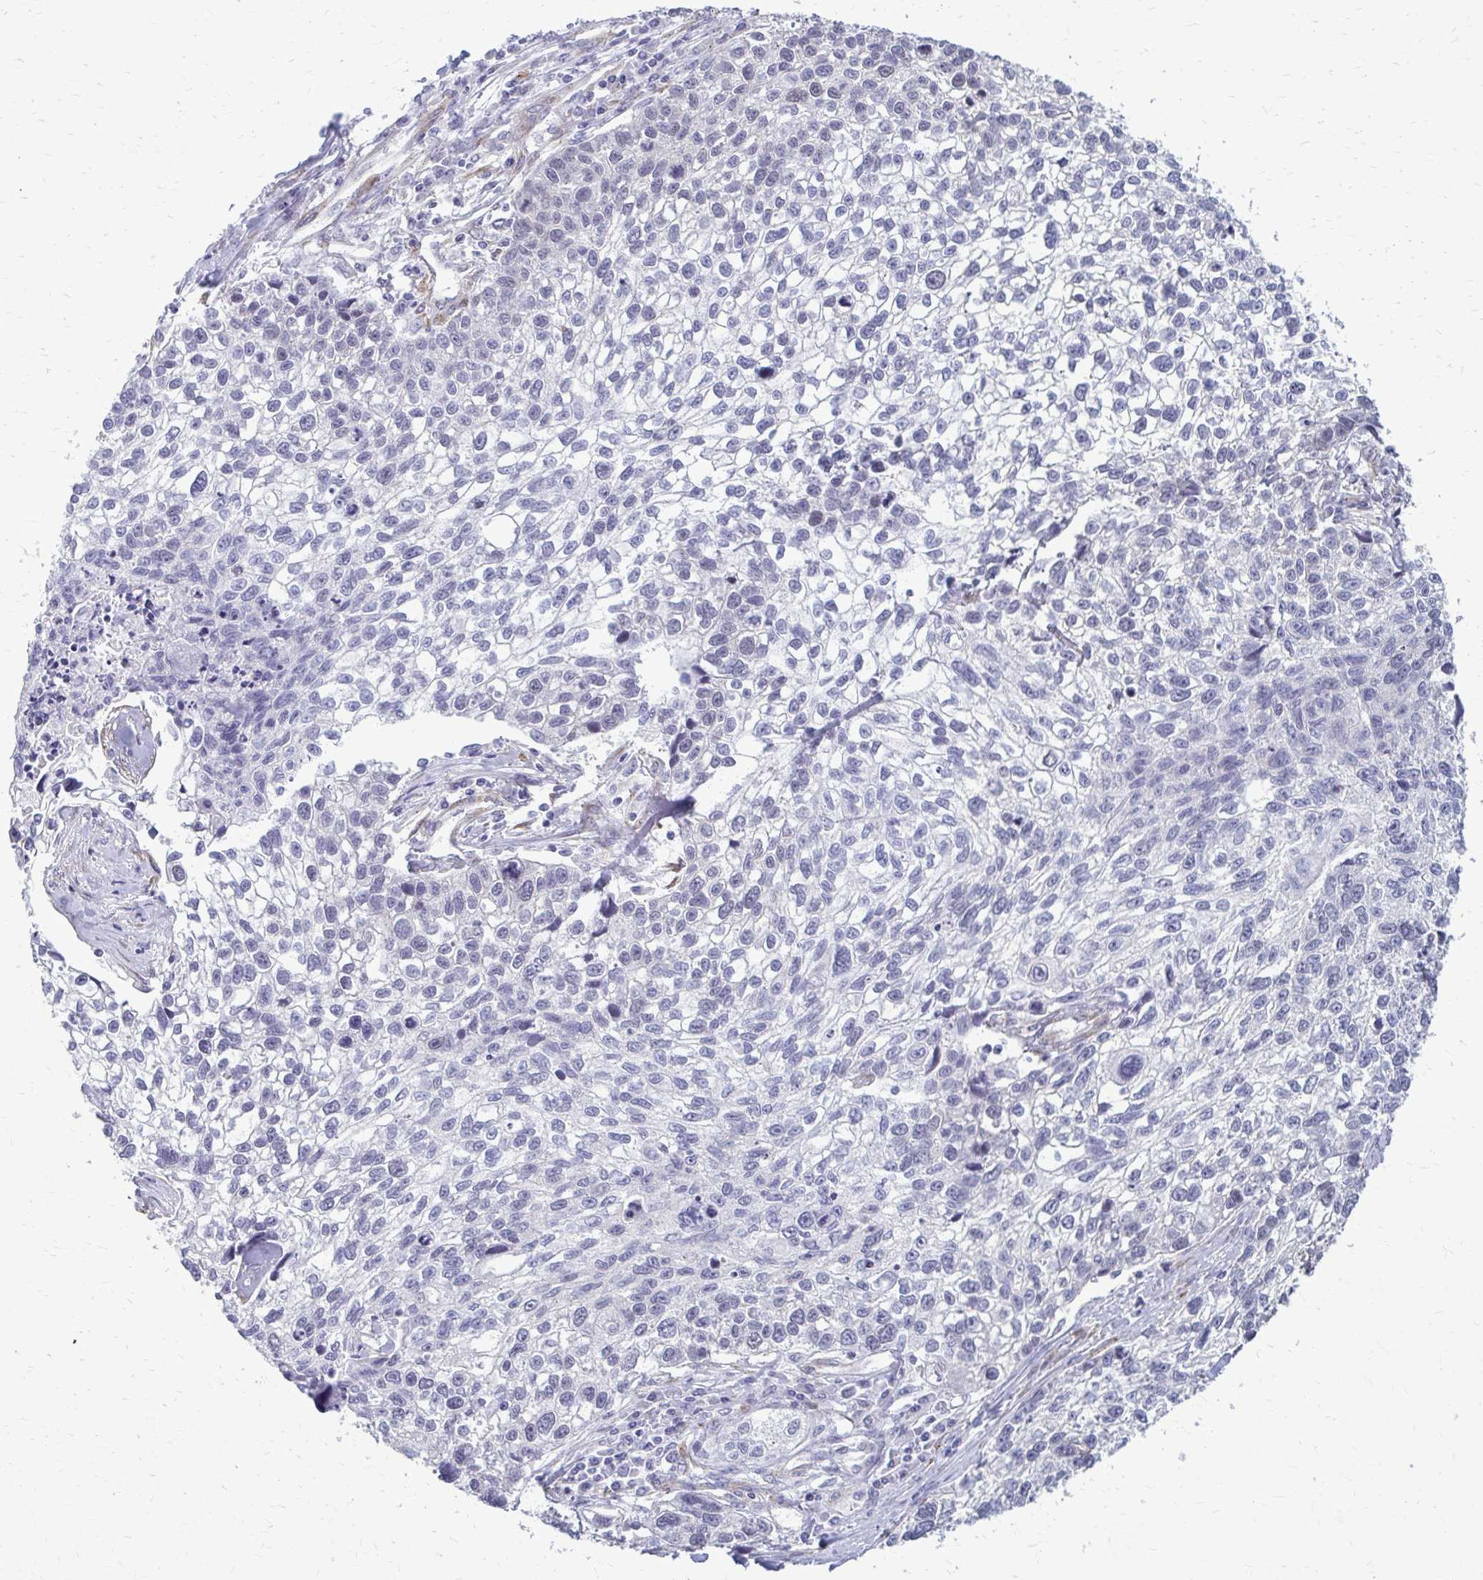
{"staining": {"intensity": "negative", "quantity": "none", "location": "none"}, "tissue": "lung cancer", "cell_type": "Tumor cells", "image_type": "cancer", "snomed": [{"axis": "morphology", "description": "Squamous cell carcinoma, NOS"}, {"axis": "topography", "description": "Lung"}], "caption": "DAB (3,3'-diaminobenzidine) immunohistochemical staining of human lung squamous cell carcinoma exhibits no significant expression in tumor cells.", "gene": "DEPP1", "patient": {"sex": "male", "age": 74}}